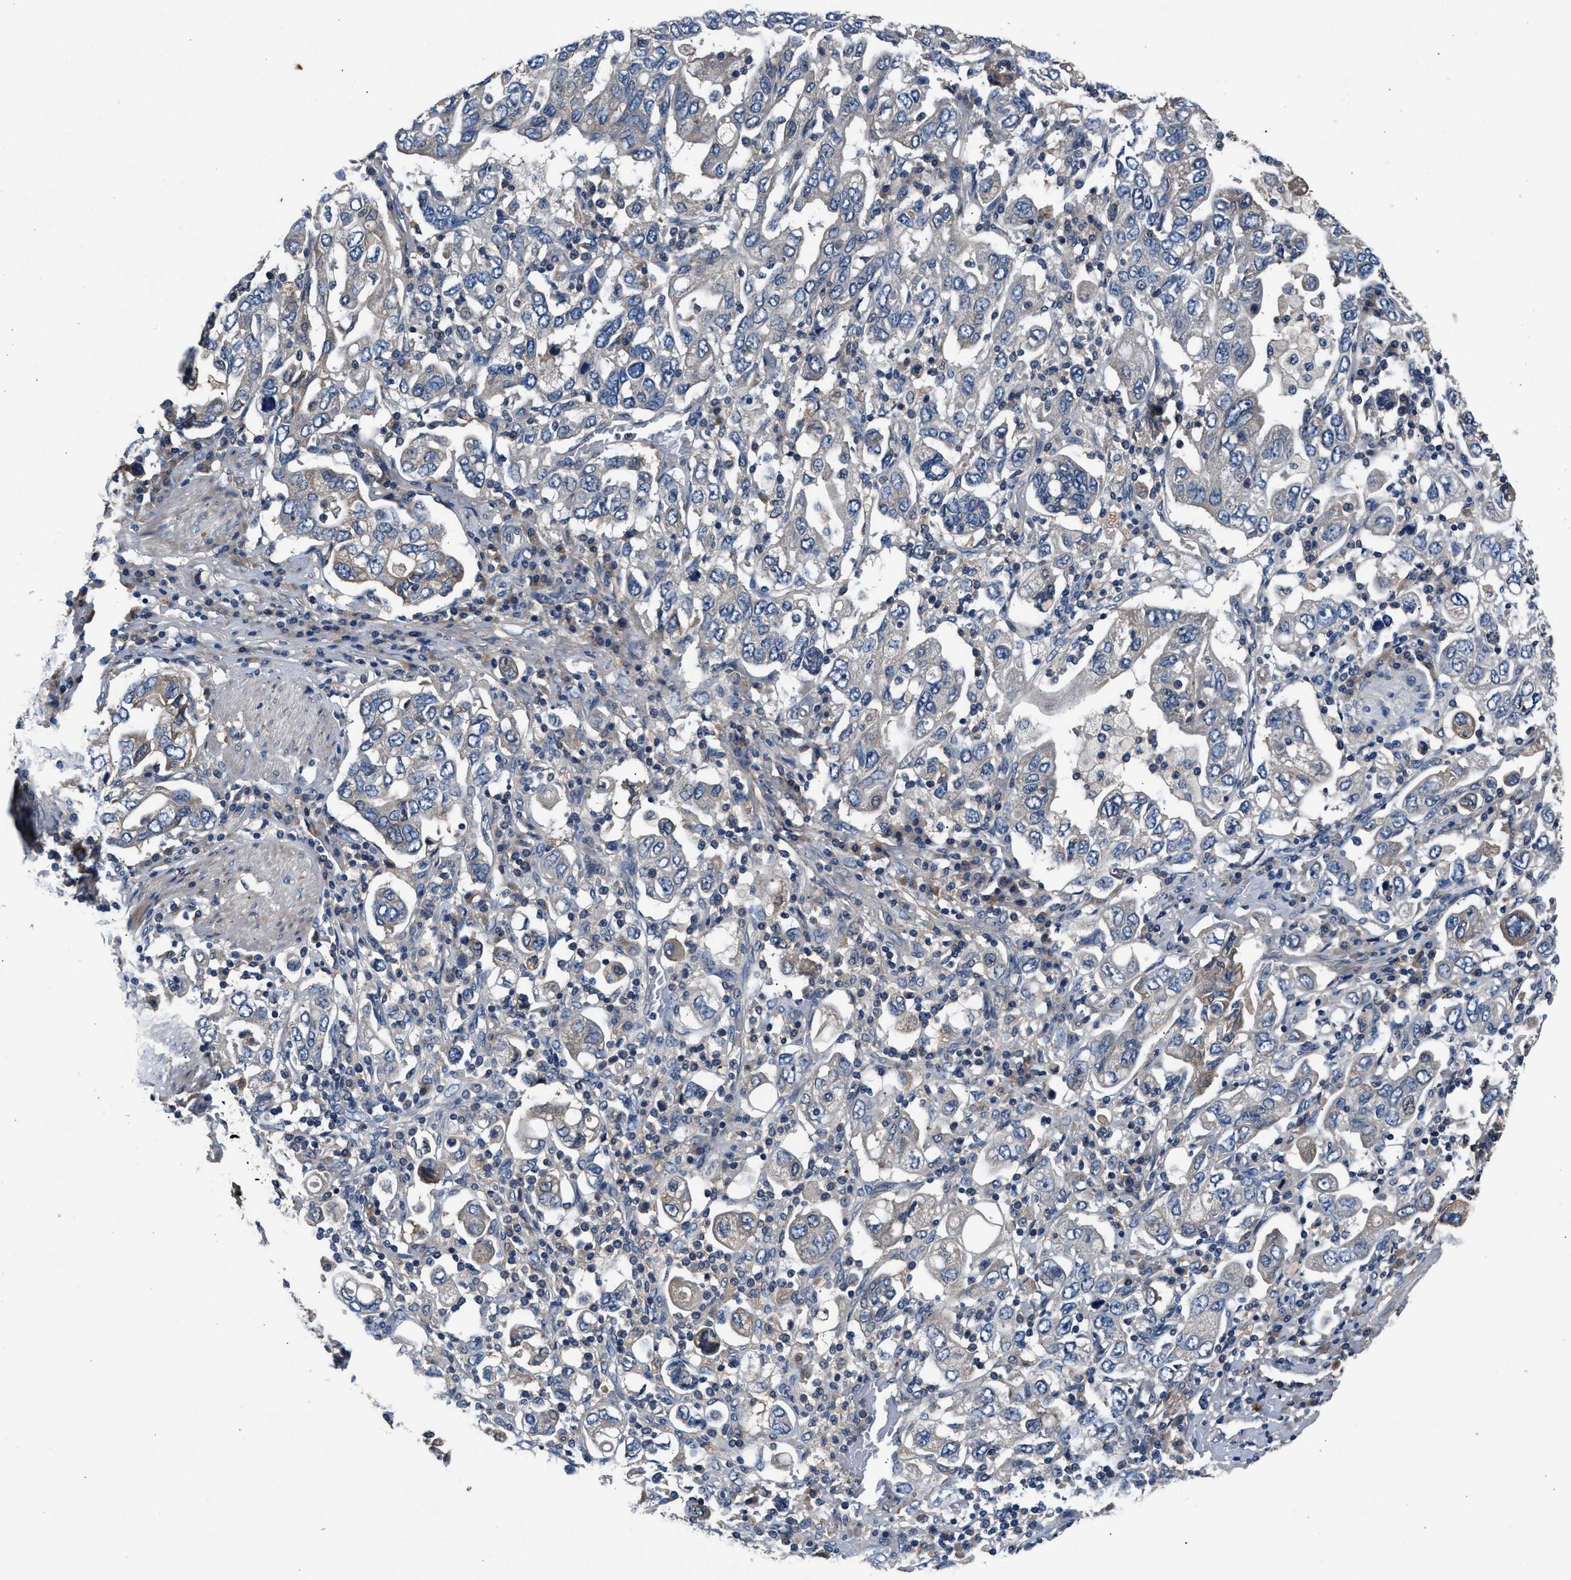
{"staining": {"intensity": "negative", "quantity": "none", "location": "none"}, "tissue": "stomach cancer", "cell_type": "Tumor cells", "image_type": "cancer", "snomed": [{"axis": "morphology", "description": "Adenocarcinoma, NOS"}, {"axis": "topography", "description": "Stomach, upper"}], "caption": "DAB (3,3'-diaminobenzidine) immunohistochemical staining of stomach cancer exhibits no significant staining in tumor cells.", "gene": "PRXL2C", "patient": {"sex": "male", "age": 62}}